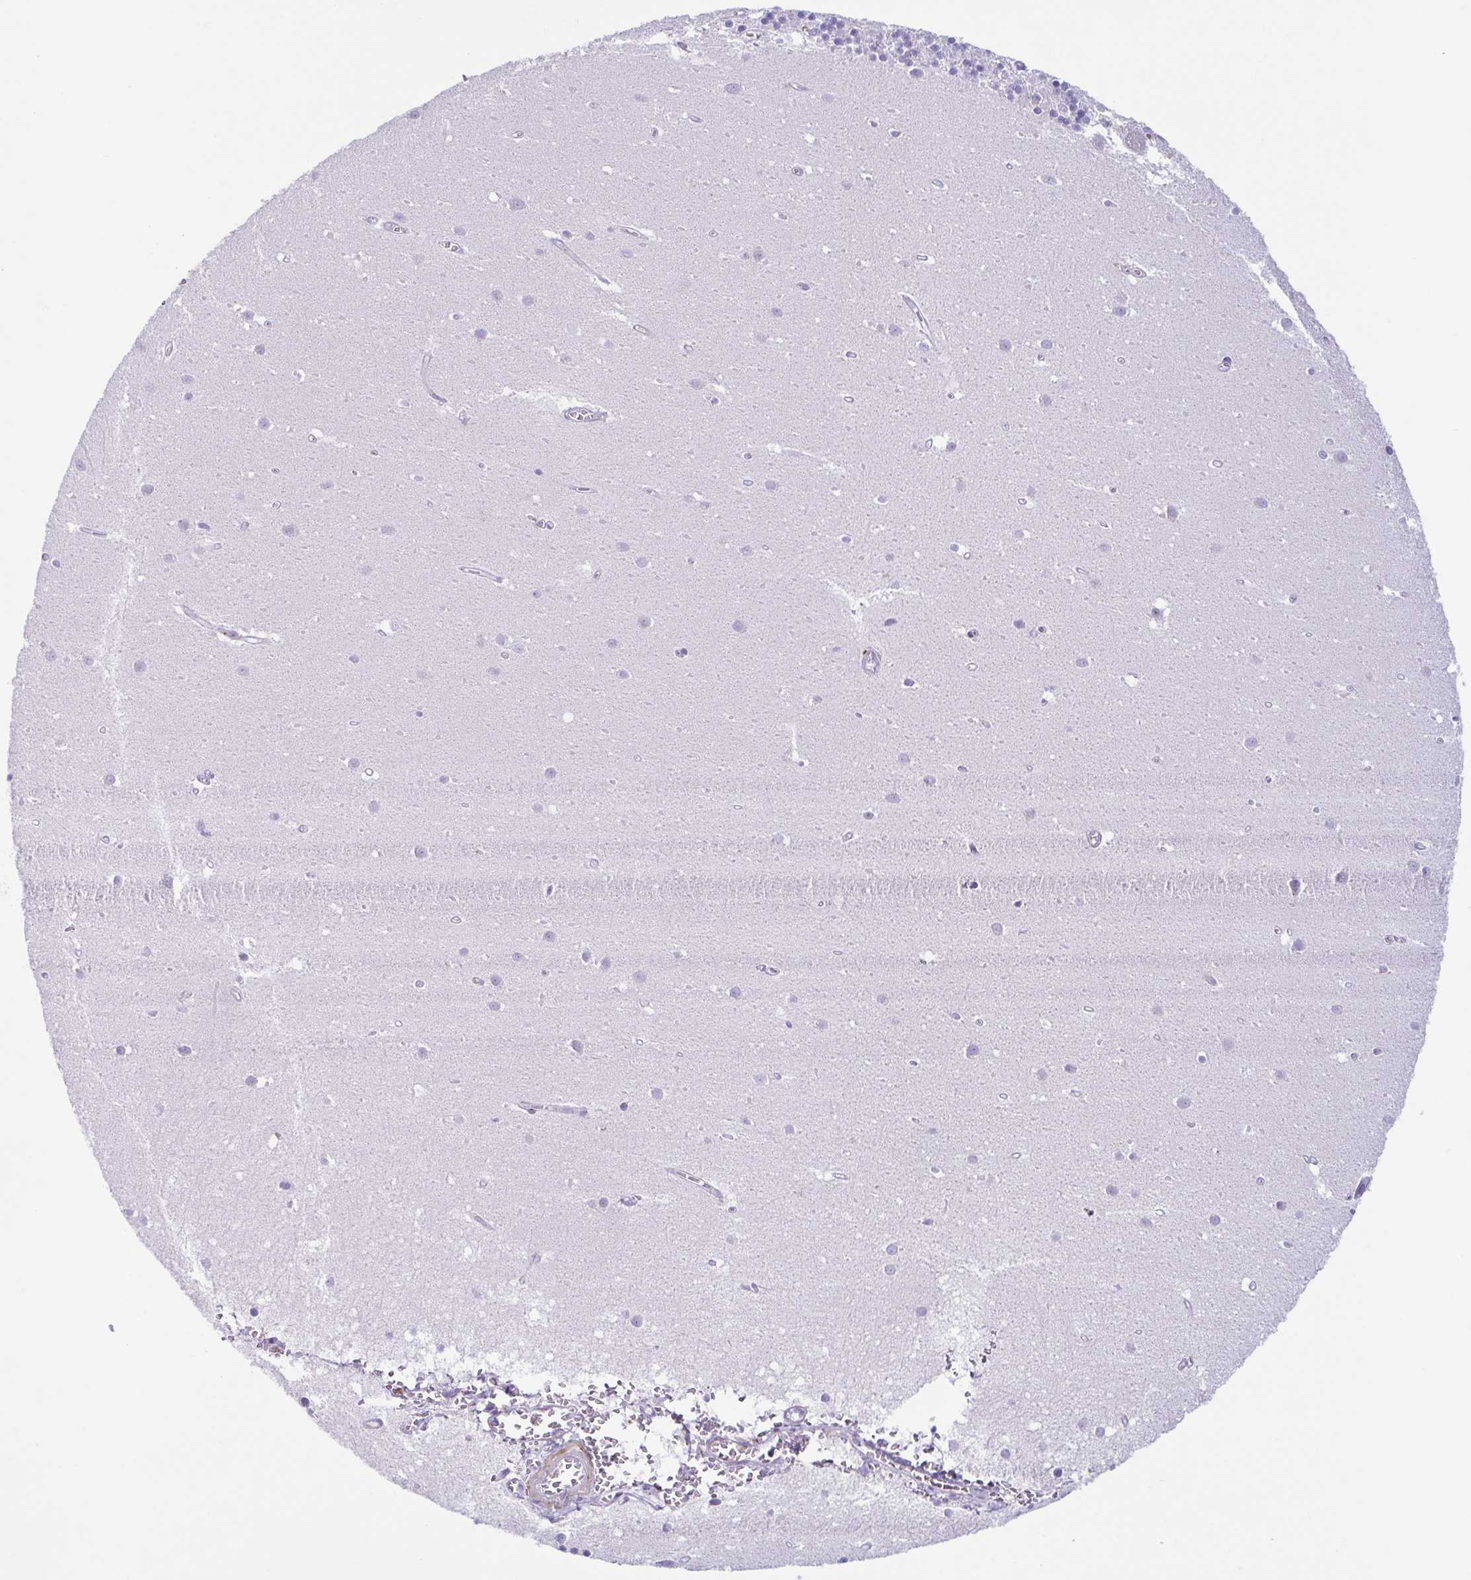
{"staining": {"intensity": "negative", "quantity": "none", "location": "none"}, "tissue": "cerebellum", "cell_type": "Cells in granular layer", "image_type": "normal", "snomed": [{"axis": "morphology", "description": "Normal tissue, NOS"}, {"axis": "topography", "description": "Cerebellum"}], "caption": "DAB (3,3'-diaminobenzidine) immunohistochemical staining of normal human cerebellum demonstrates no significant expression in cells in granular layer. (DAB (3,3'-diaminobenzidine) IHC visualized using brightfield microscopy, high magnification).", "gene": "COL17A1", "patient": {"sex": "male", "age": 54}}